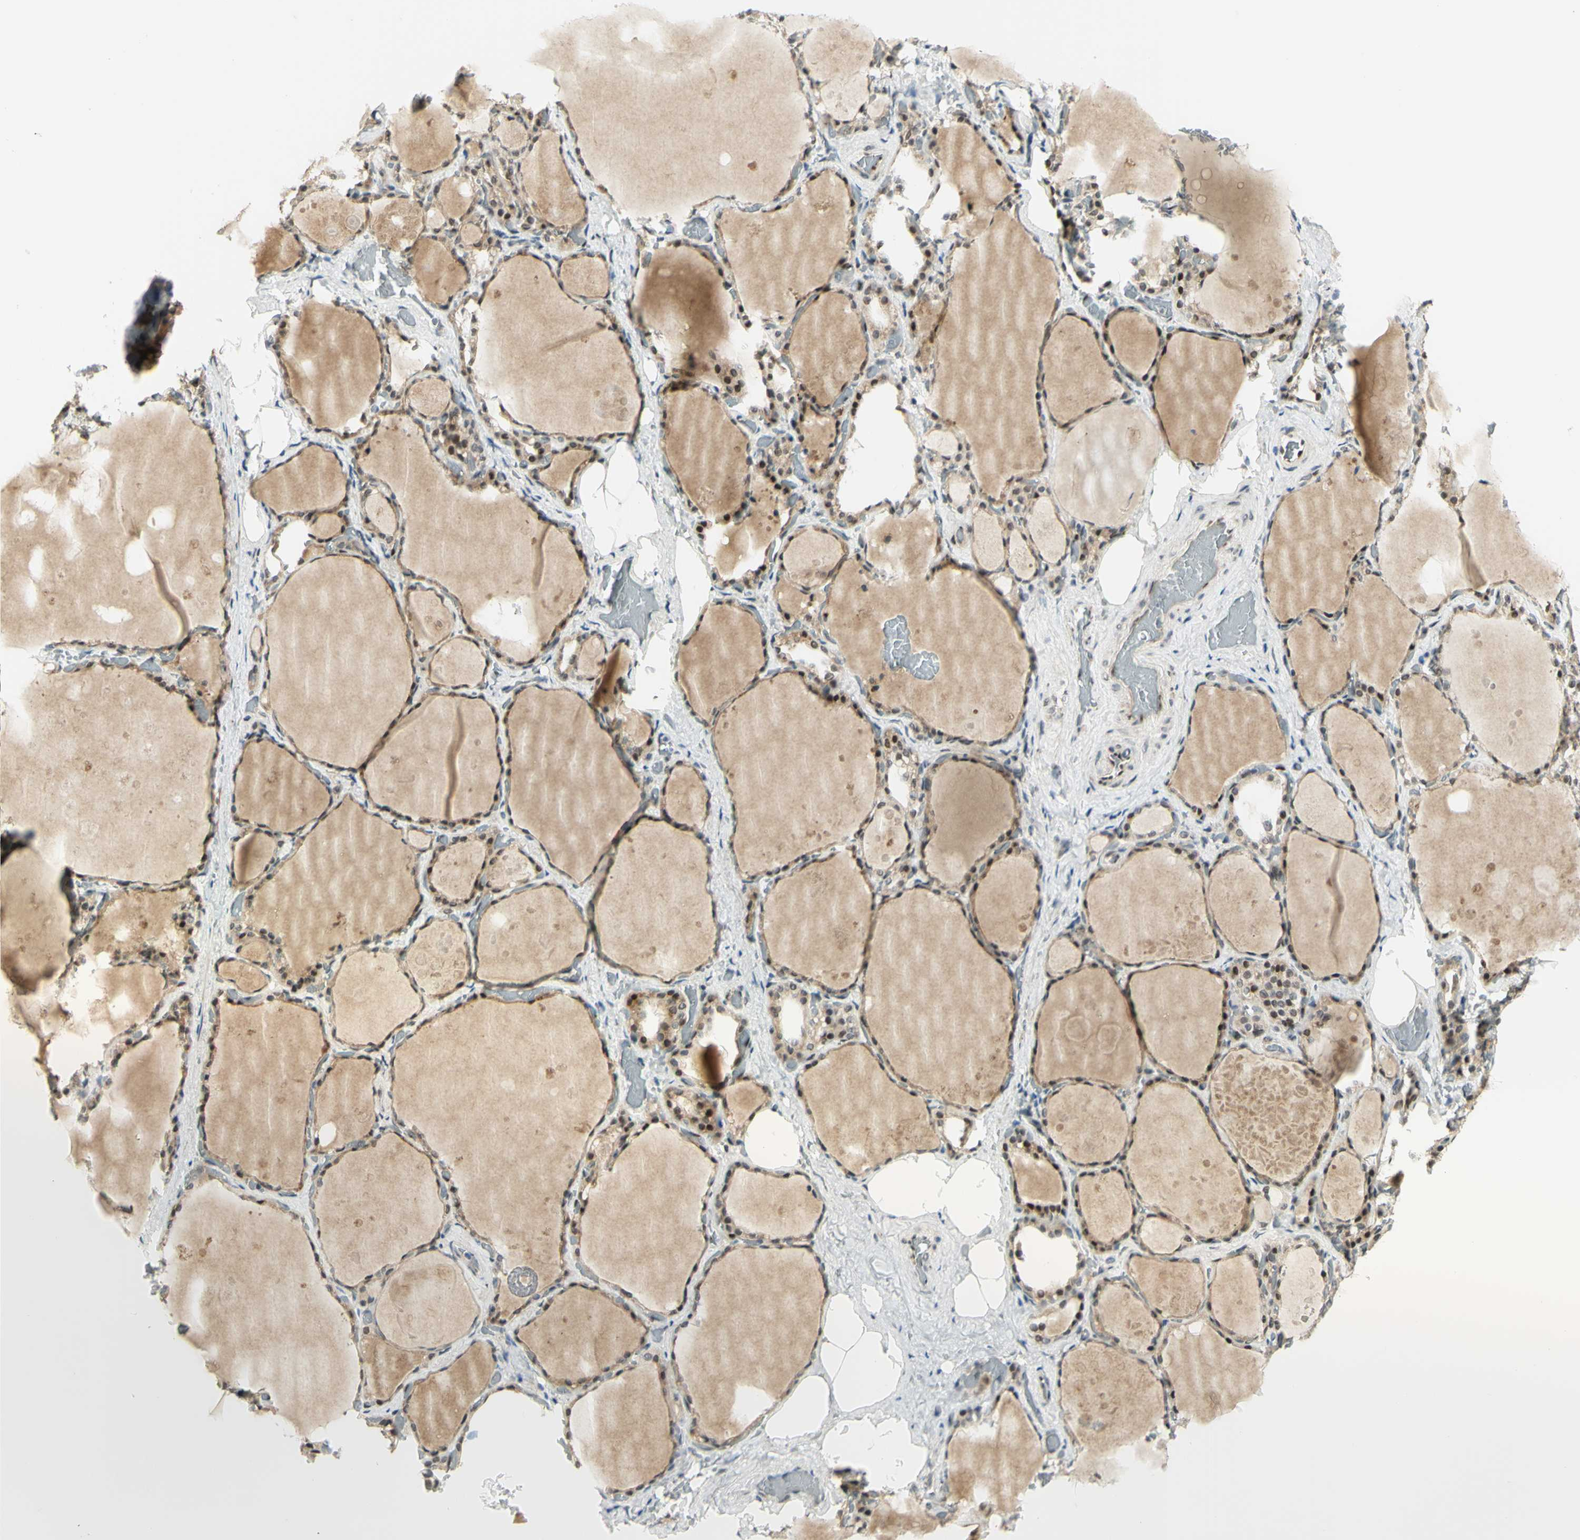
{"staining": {"intensity": "moderate", "quantity": ">75%", "location": "cytoplasmic/membranous,nuclear"}, "tissue": "thyroid gland", "cell_type": "Glandular cells", "image_type": "normal", "snomed": [{"axis": "morphology", "description": "Normal tissue, NOS"}, {"axis": "topography", "description": "Thyroid gland"}], "caption": "Immunohistochemical staining of normal thyroid gland displays >75% levels of moderate cytoplasmic/membranous,nuclear protein positivity in approximately >75% of glandular cells.", "gene": "DDX1", "patient": {"sex": "male", "age": 61}}